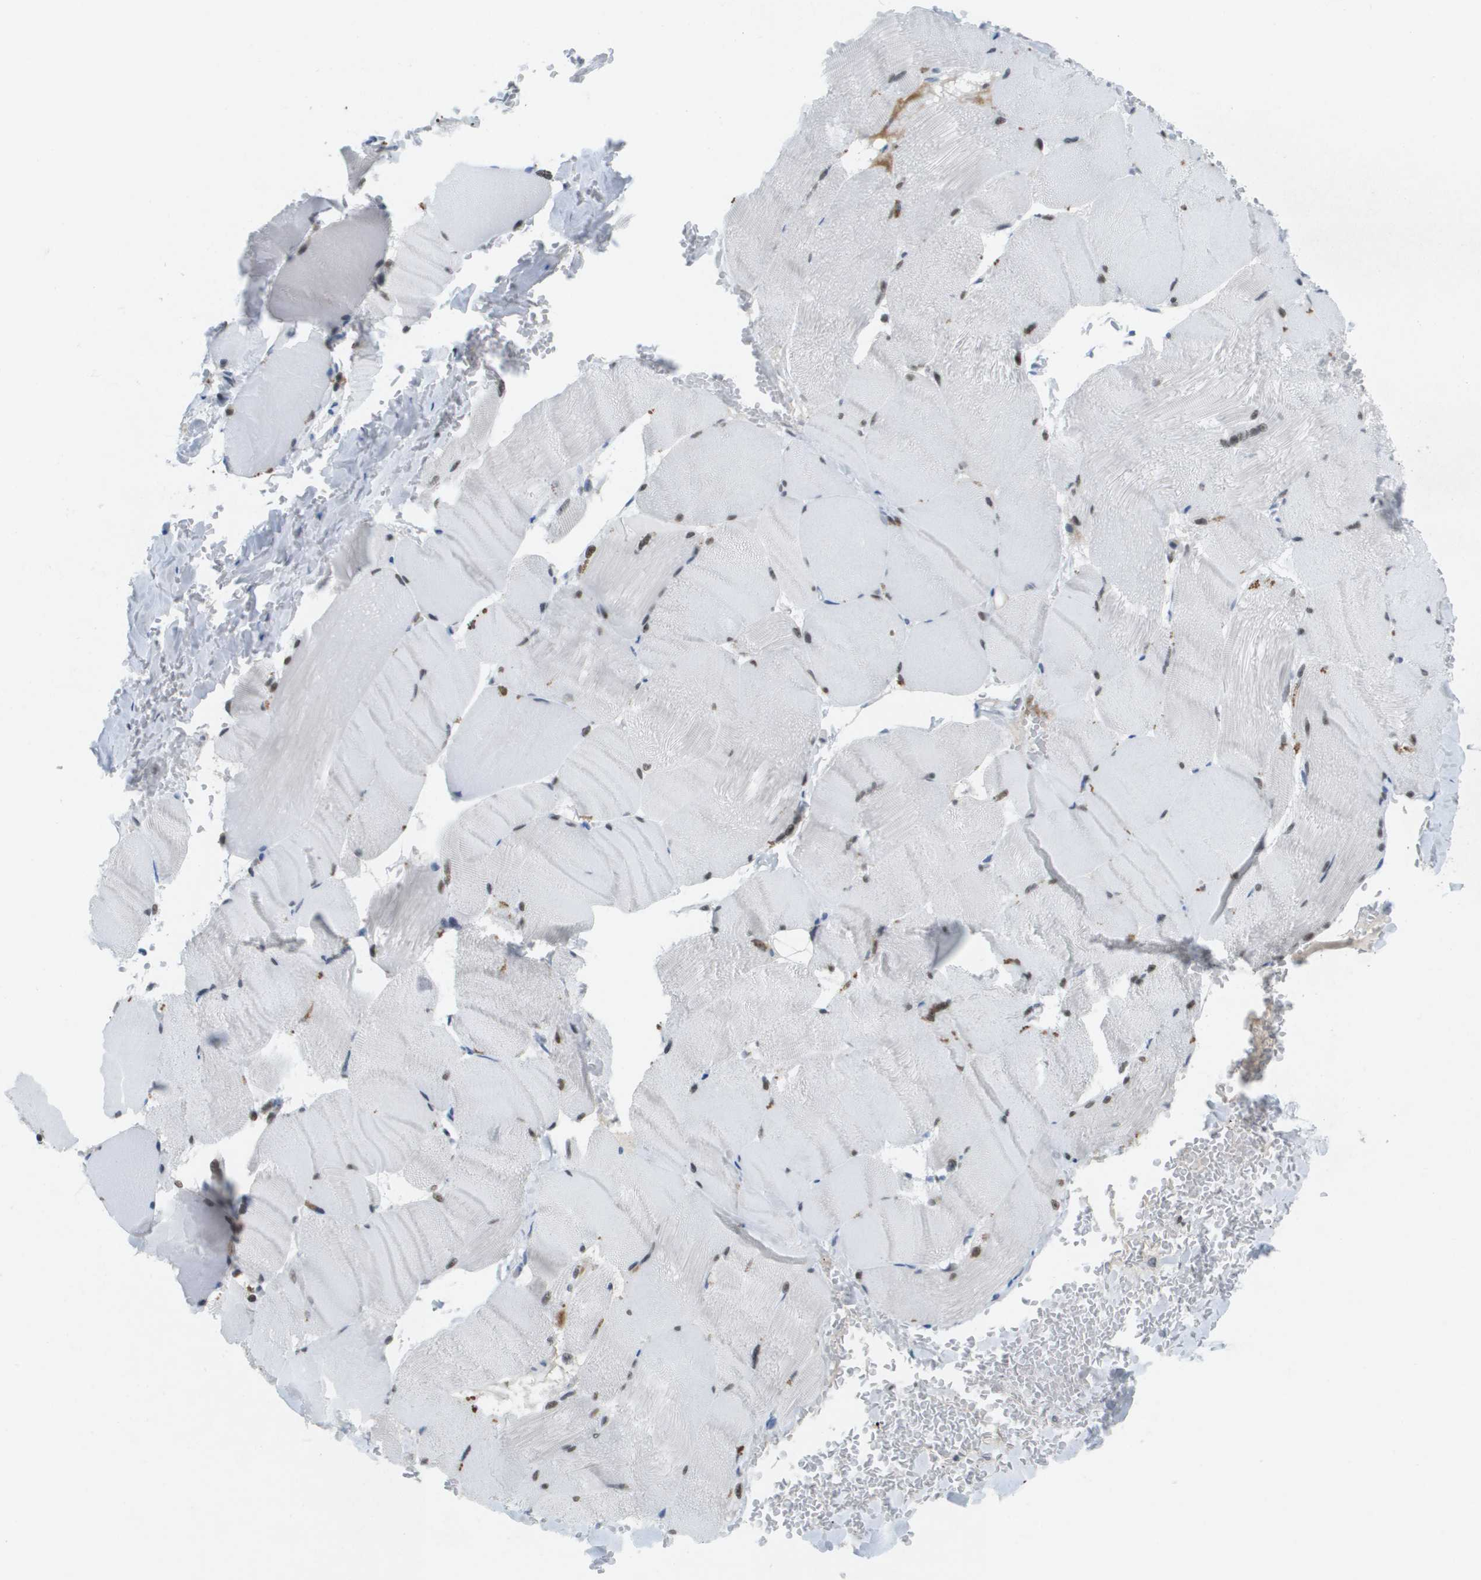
{"staining": {"intensity": "moderate", "quantity": "<25%", "location": "nuclear"}, "tissue": "skeletal muscle", "cell_type": "Myocytes", "image_type": "normal", "snomed": [{"axis": "morphology", "description": "Normal tissue, NOS"}, {"axis": "topography", "description": "Skin"}, {"axis": "topography", "description": "Skeletal muscle"}], "caption": "IHC (DAB (3,3'-diaminobenzidine)) staining of benign human skeletal muscle exhibits moderate nuclear protein staining in approximately <25% of myocytes. The protein of interest is stained brown, and the nuclei are stained in blue (DAB (3,3'-diaminobenzidine) IHC with brightfield microscopy, high magnification).", "gene": "TP53RK", "patient": {"sex": "male", "age": 83}}